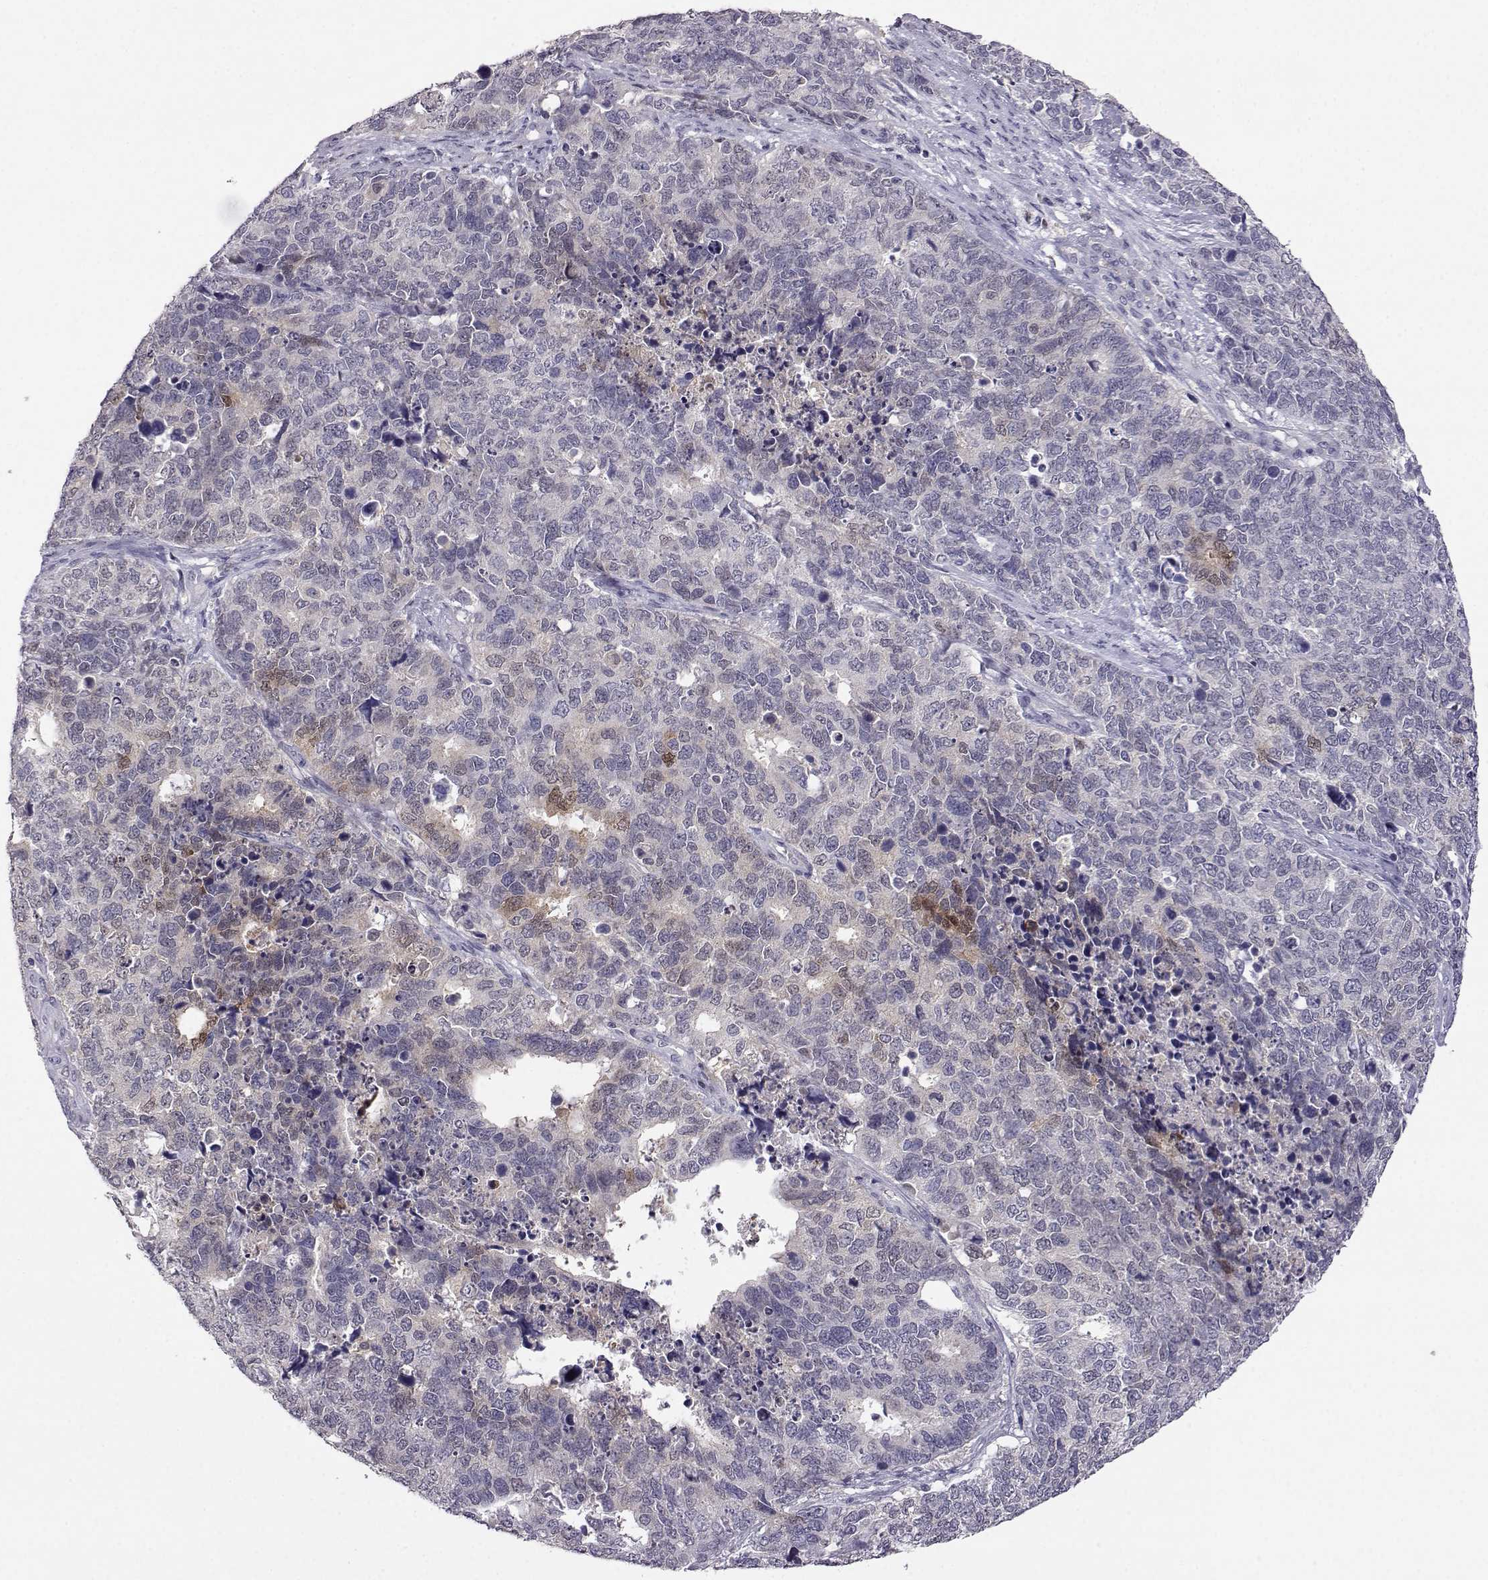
{"staining": {"intensity": "negative", "quantity": "none", "location": "none"}, "tissue": "cervical cancer", "cell_type": "Tumor cells", "image_type": "cancer", "snomed": [{"axis": "morphology", "description": "Squamous cell carcinoma, NOS"}, {"axis": "topography", "description": "Cervix"}], "caption": "Immunohistochemistry of human cervical squamous cell carcinoma shows no positivity in tumor cells. (DAB immunohistochemistry (IHC) visualized using brightfield microscopy, high magnification).", "gene": "AKR1B1", "patient": {"sex": "female", "age": 63}}